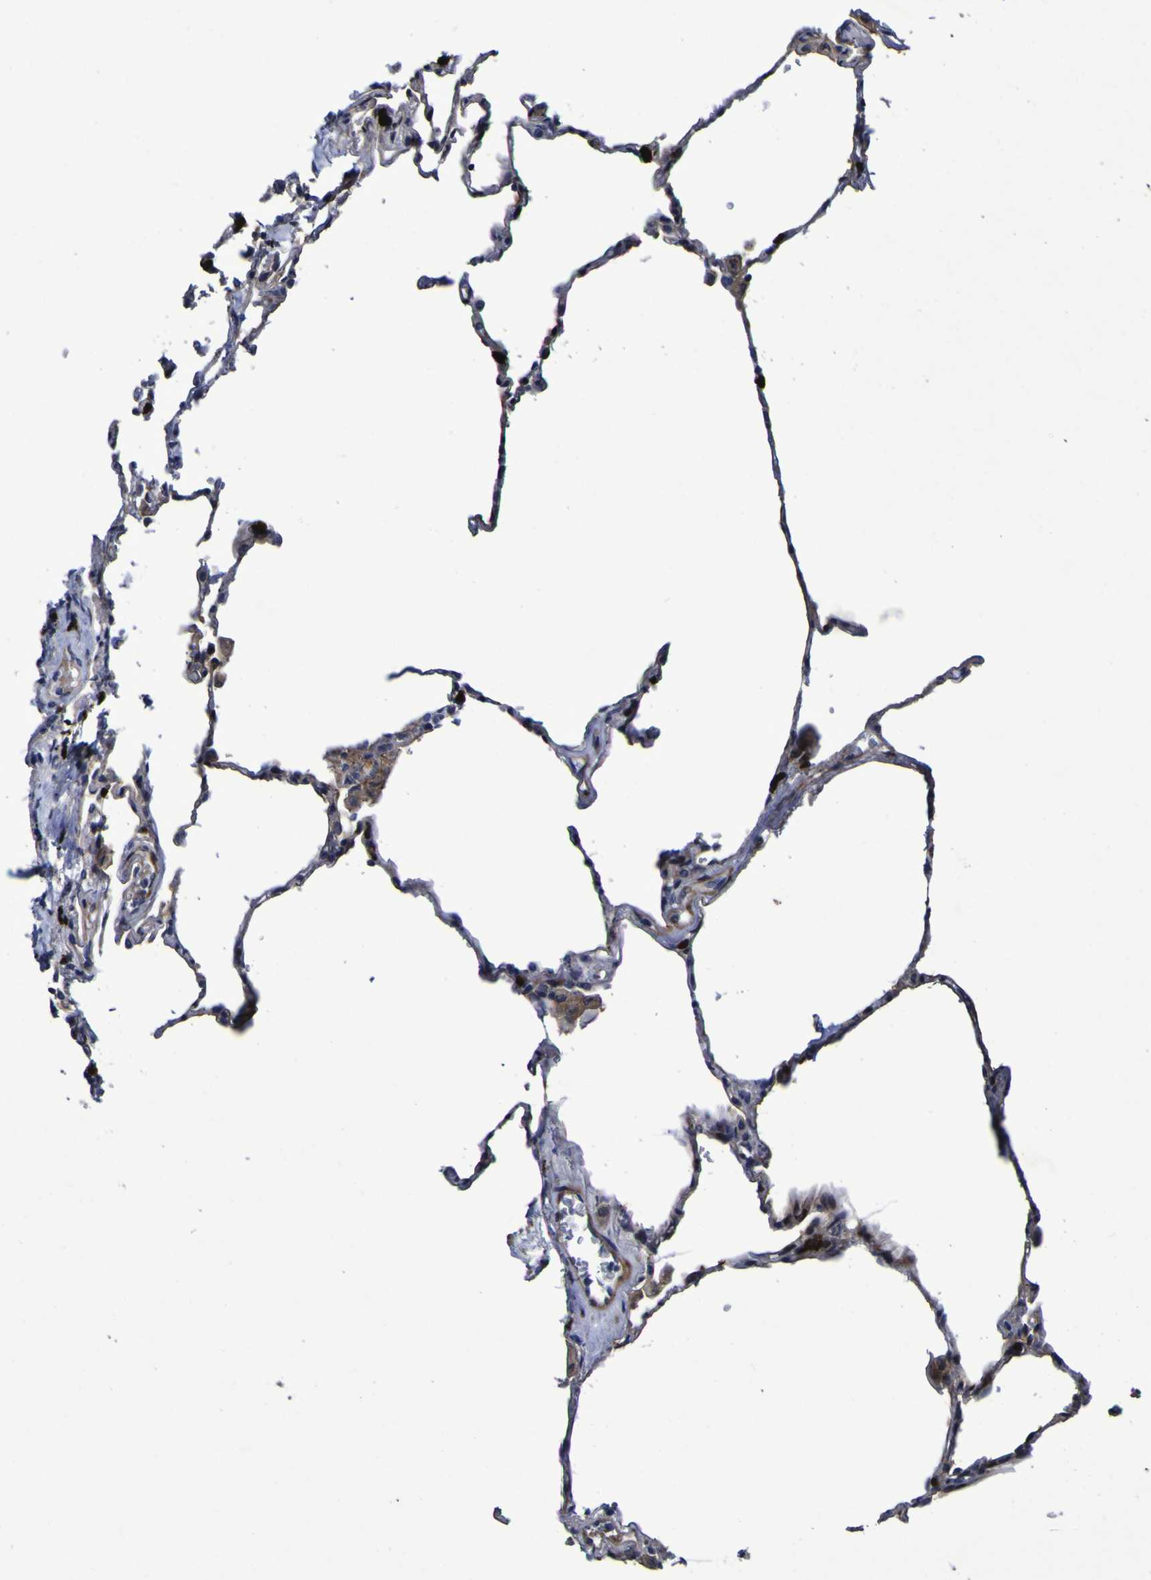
{"staining": {"intensity": "weak", "quantity": "<25%", "location": "cytoplasmic/membranous,nuclear"}, "tissue": "lung", "cell_type": "Alveolar cells", "image_type": "normal", "snomed": [{"axis": "morphology", "description": "Normal tissue, NOS"}, {"axis": "topography", "description": "Lung"}], "caption": "A photomicrograph of lung stained for a protein exhibits no brown staining in alveolar cells.", "gene": "MGLL", "patient": {"sex": "male", "age": 59}}